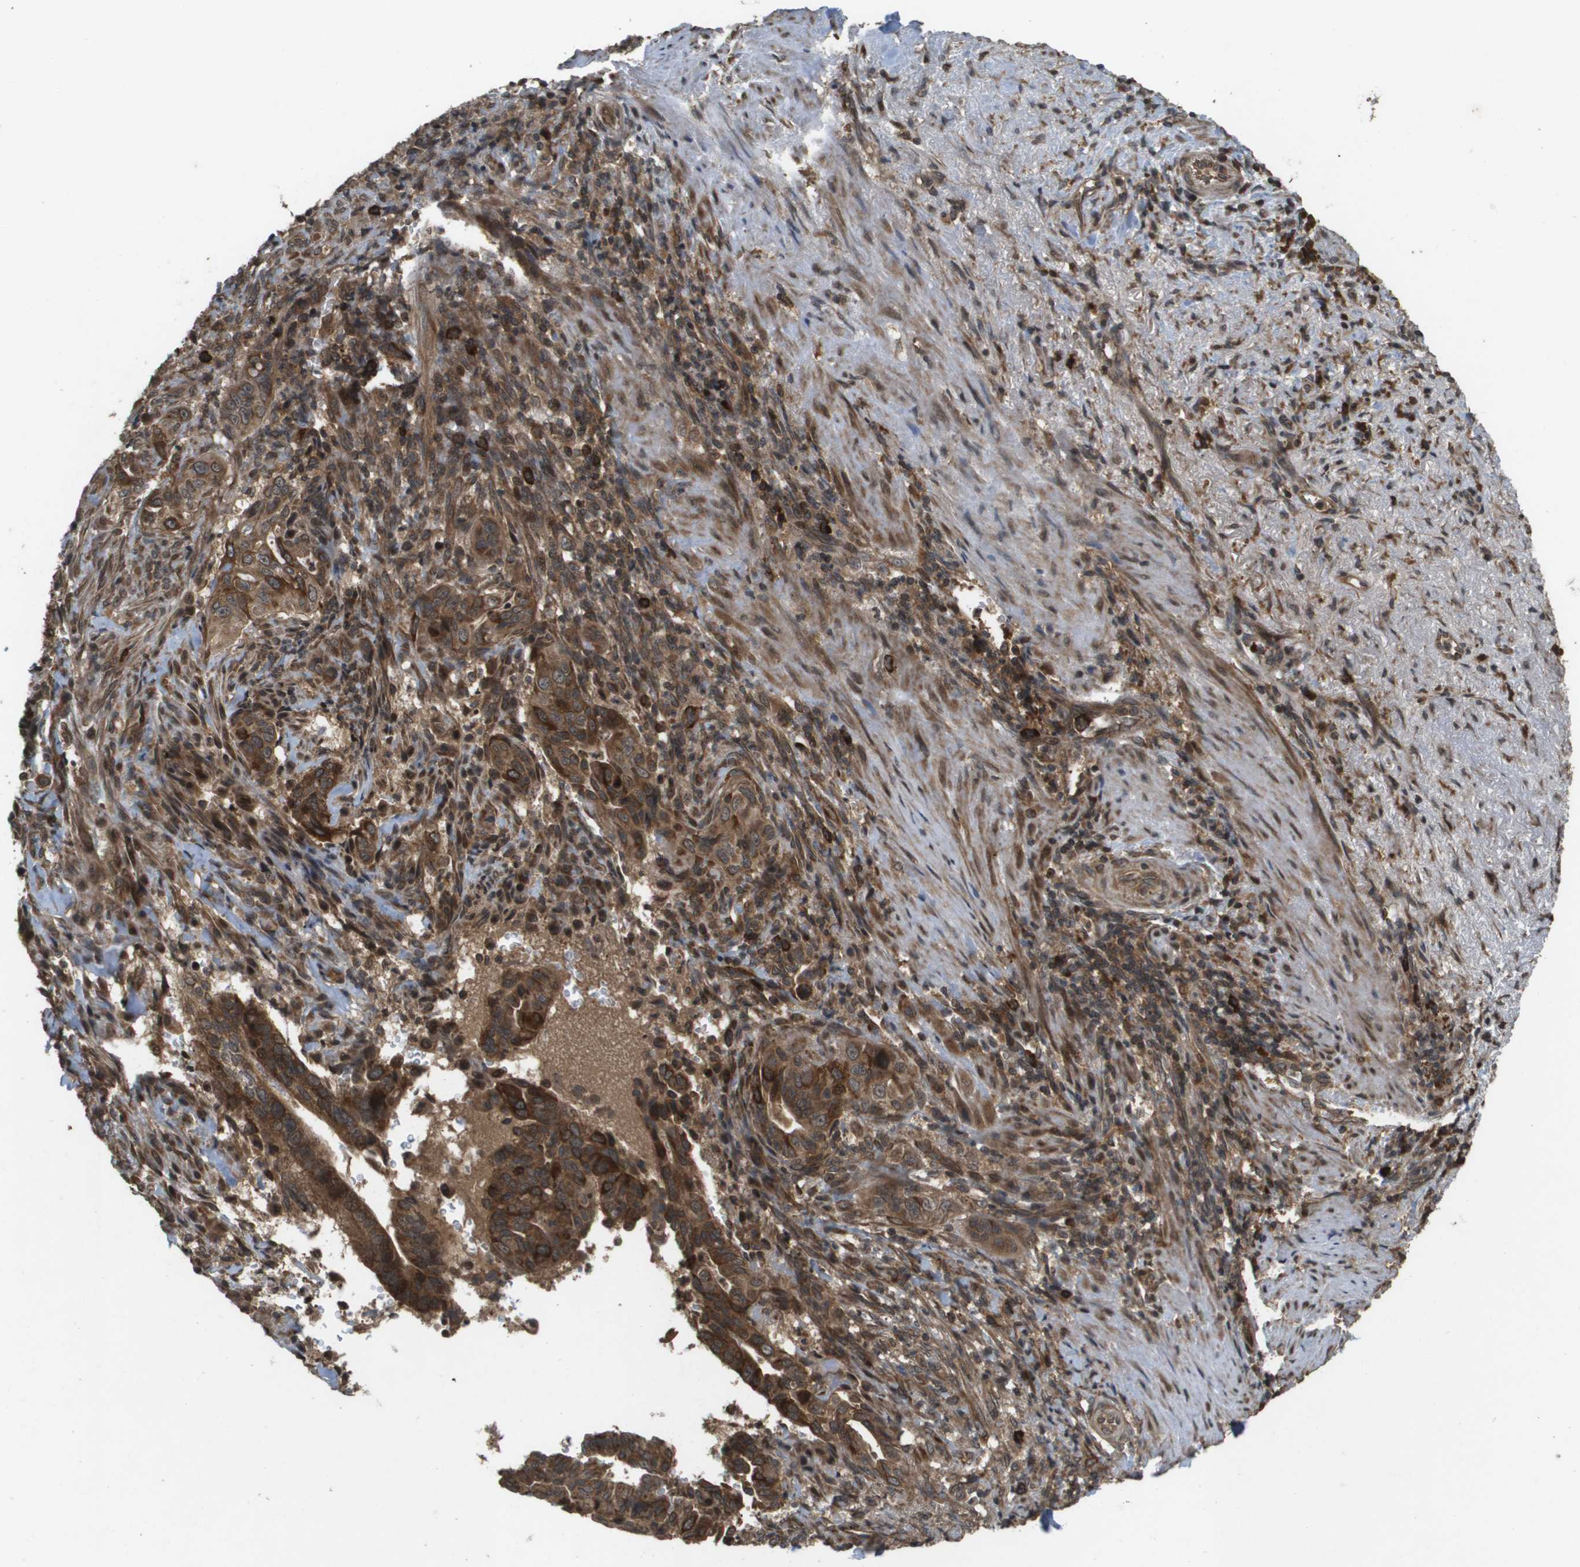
{"staining": {"intensity": "strong", "quantity": ">75%", "location": "cytoplasmic/membranous,nuclear"}, "tissue": "liver cancer", "cell_type": "Tumor cells", "image_type": "cancer", "snomed": [{"axis": "morphology", "description": "Cholangiocarcinoma"}, {"axis": "topography", "description": "Liver"}], "caption": "The image displays a brown stain indicating the presence of a protein in the cytoplasmic/membranous and nuclear of tumor cells in liver cancer (cholangiocarcinoma).", "gene": "KIF11", "patient": {"sex": "female", "age": 67}}